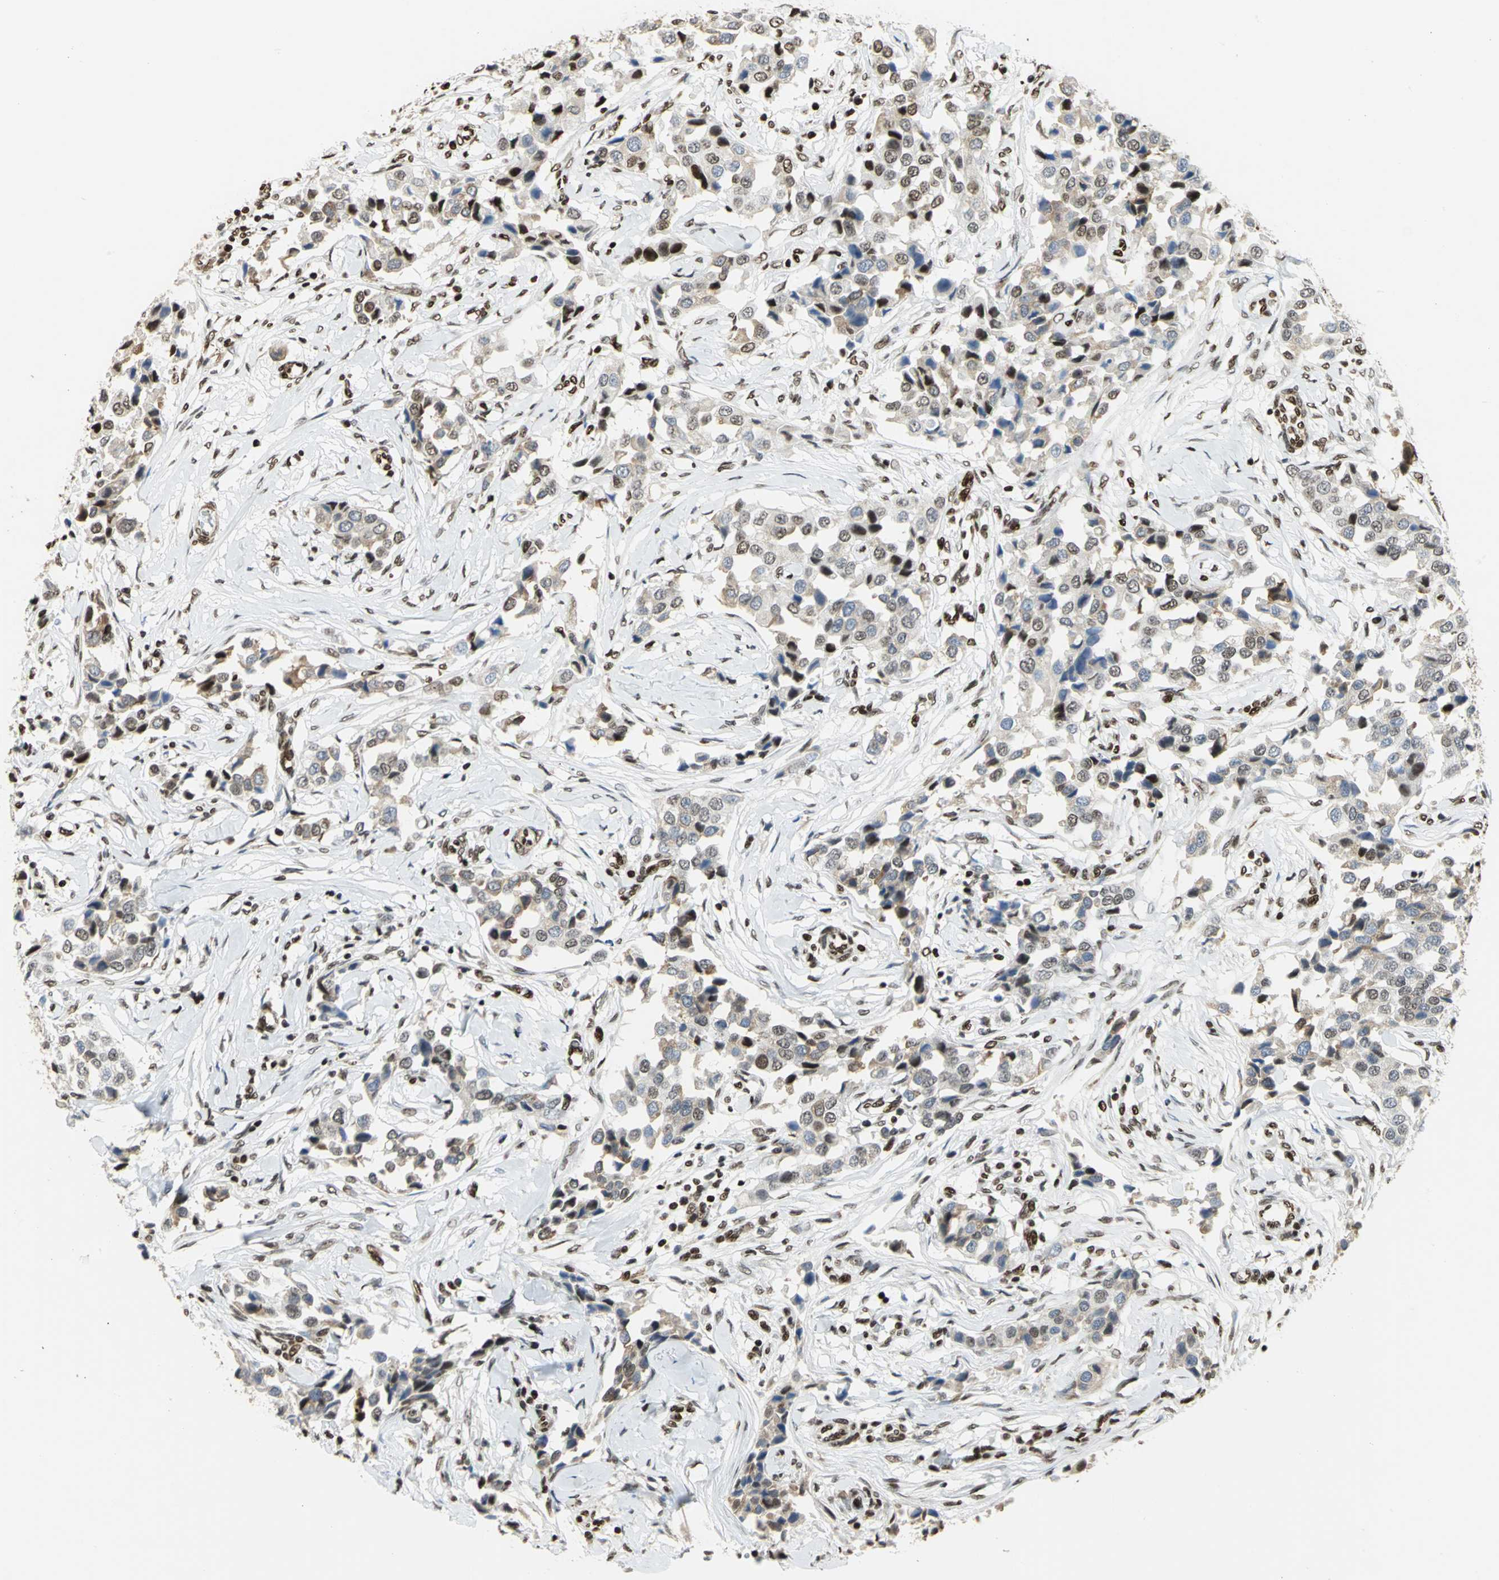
{"staining": {"intensity": "strong", "quantity": "25%-75%", "location": "nuclear"}, "tissue": "breast cancer", "cell_type": "Tumor cells", "image_type": "cancer", "snomed": [{"axis": "morphology", "description": "Duct carcinoma"}, {"axis": "topography", "description": "Breast"}], "caption": "Immunohistochemistry of human breast intraductal carcinoma reveals high levels of strong nuclear expression in approximately 25%-75% of tumor cells.", "gene": "HMGB1", "patient": {"sex": "female", "age": 80}}